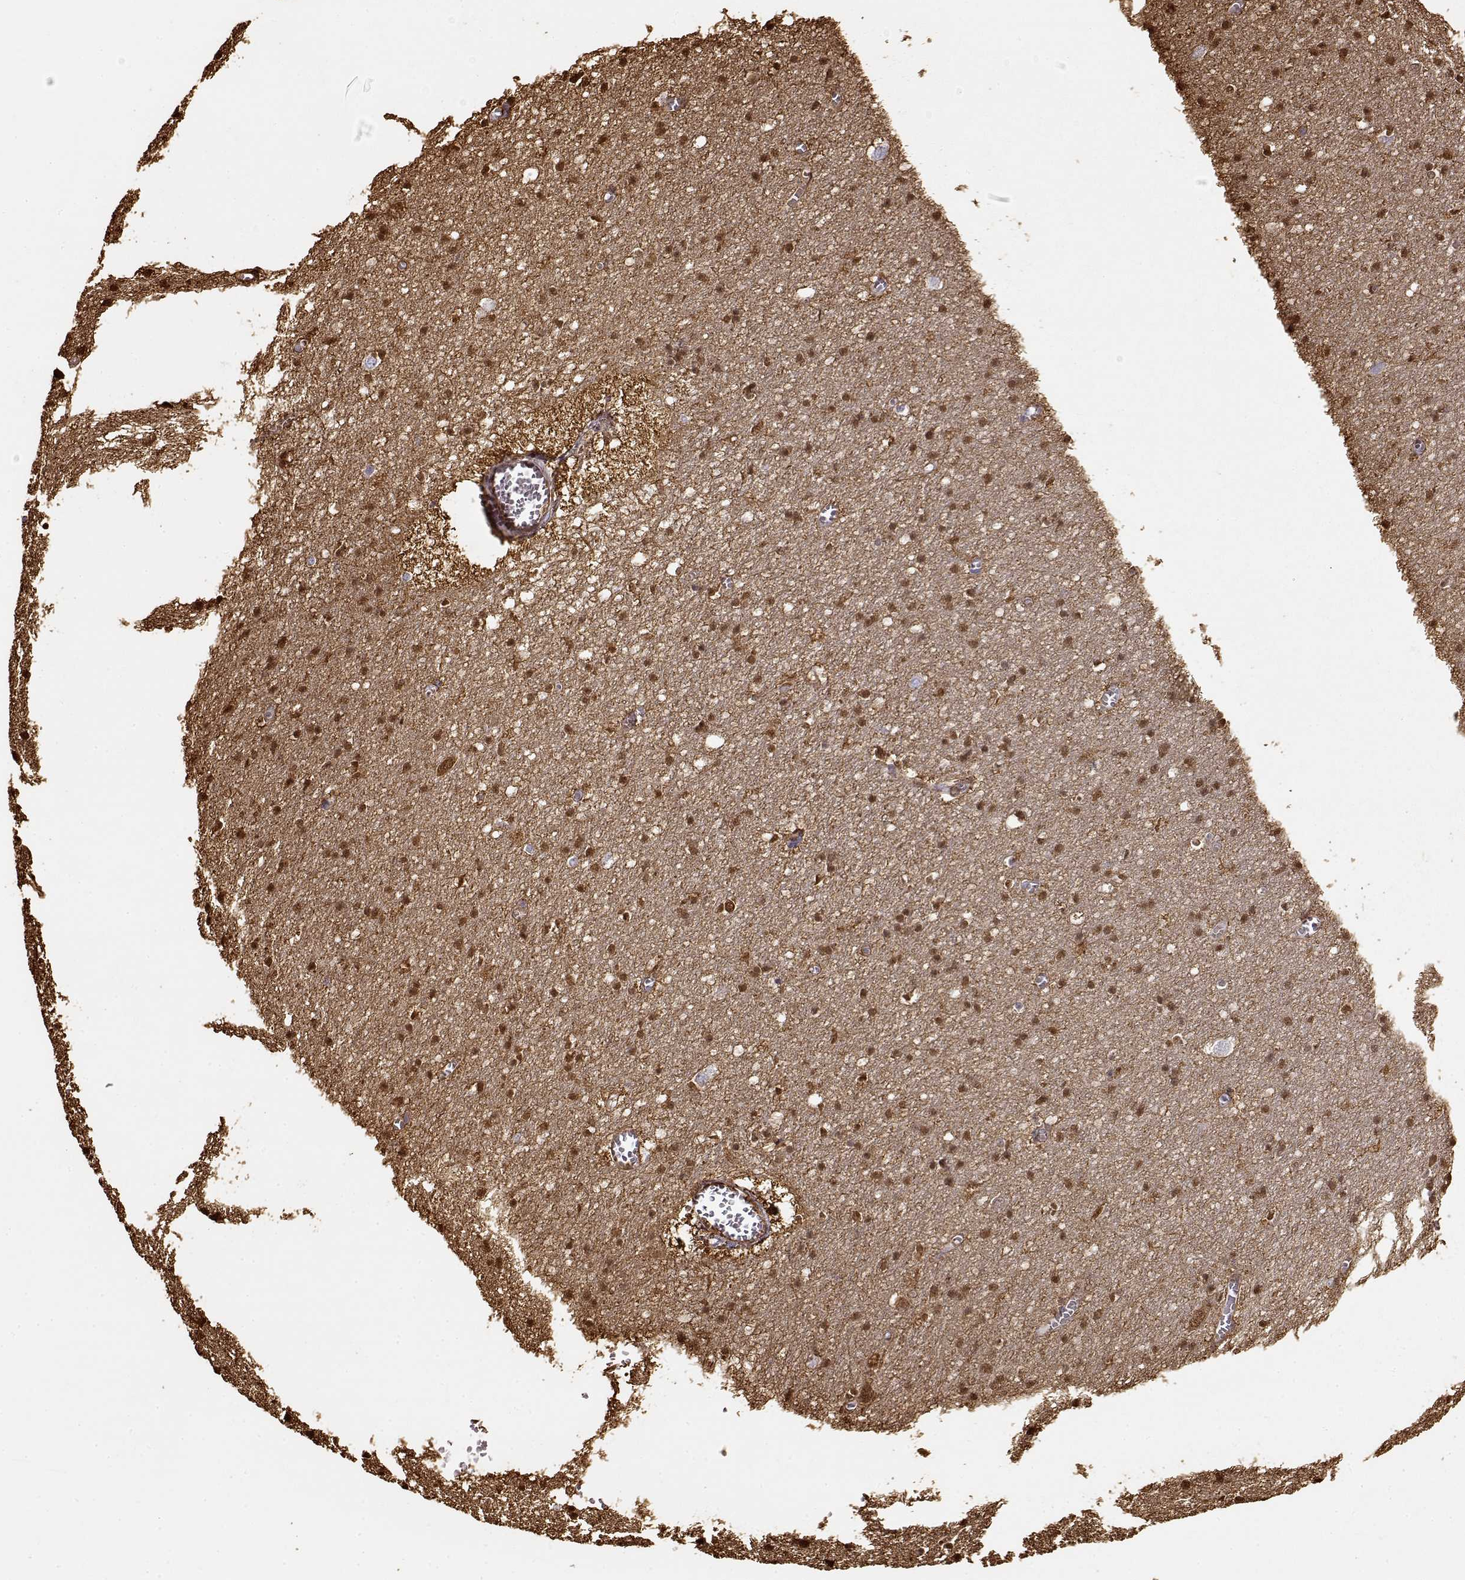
{"staining": {"intensity": "moderate", "quantity": "25%-75%", "location": "cytoplasmic/membranous"}, "tissue": "cerebral cortex", "cell_type": "Endothelial cells", "image_type": "normal", "snomed": [{"axis": "morphology", "description": "Normal tissue, NOS"}, {"axis": "topography", "description": "Cerebral cortex"}], "caption": "IHC image of normal cerebral cortex: human cerebral cortex stained using immunohistochemistry shows medium levels of moderate protein expression localized specifically in the cytoplasmic/membranous of endothelial cells, appearing as a cytoplasmic/membranous brown color.", "gene": "S100B", "patient": {"sex": "male", "age": 70}}